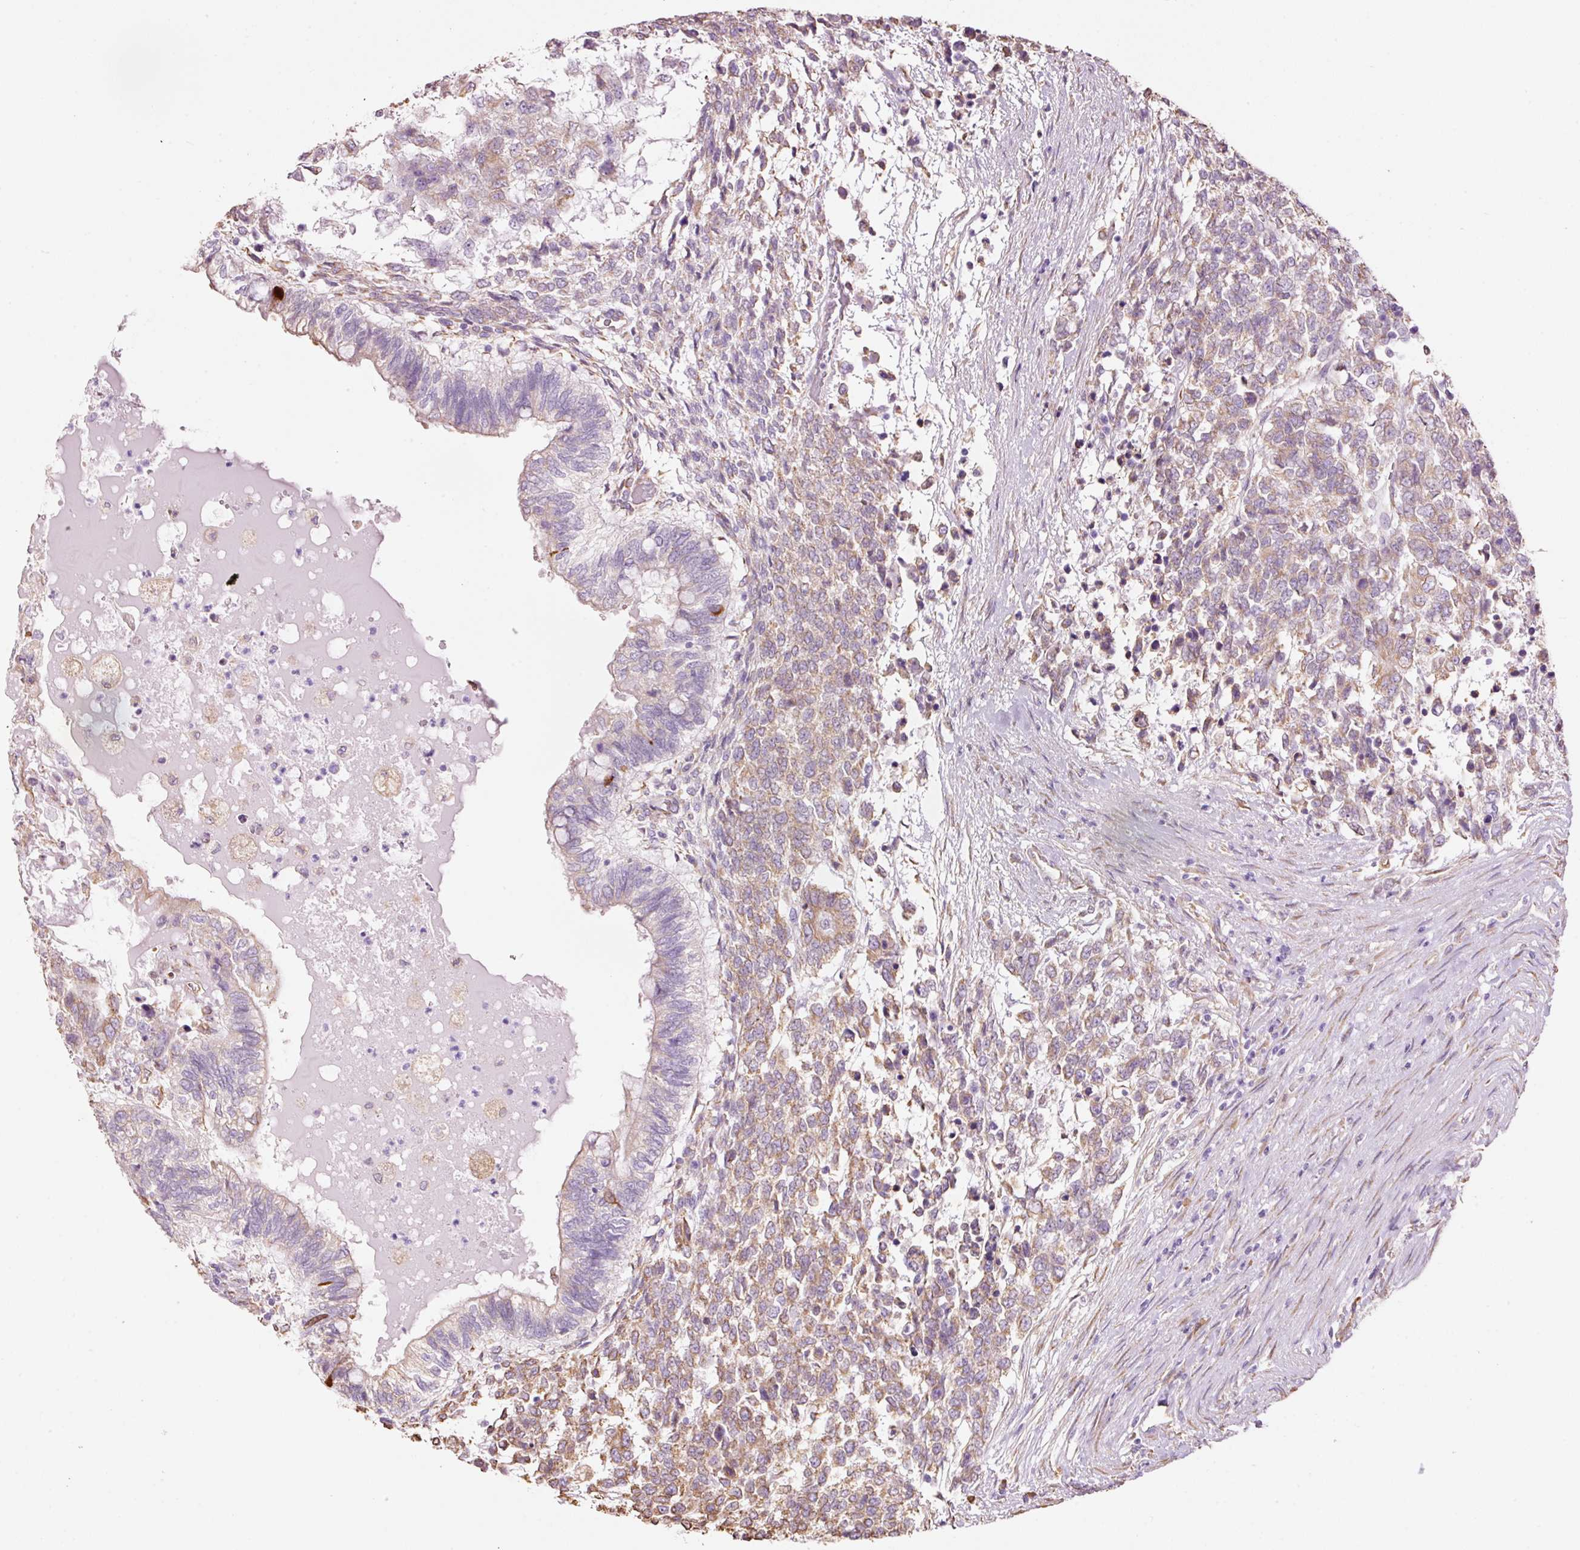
{"staining": {"intensity": "moderate", "quantity": "<25%", "location": "cytoplasmic/membranous"}, "tissue": "testis cancer", "cell_type": "Tumor cells", "image_type": "cancer", "snomed": [{"axis": "morphology", "description": "Carcinoma, Embryonal, NOS"}, {"axis": "topography", "description": "Testis"}], "caption": "The immunohistochemical stain shows moderate cytoplasmic/membranous positivity in tumor cells of testis cancer (embryonal carcinoma) tissue.", "gene": "GCG", "patient": {"sex": "male", "age": 23}}